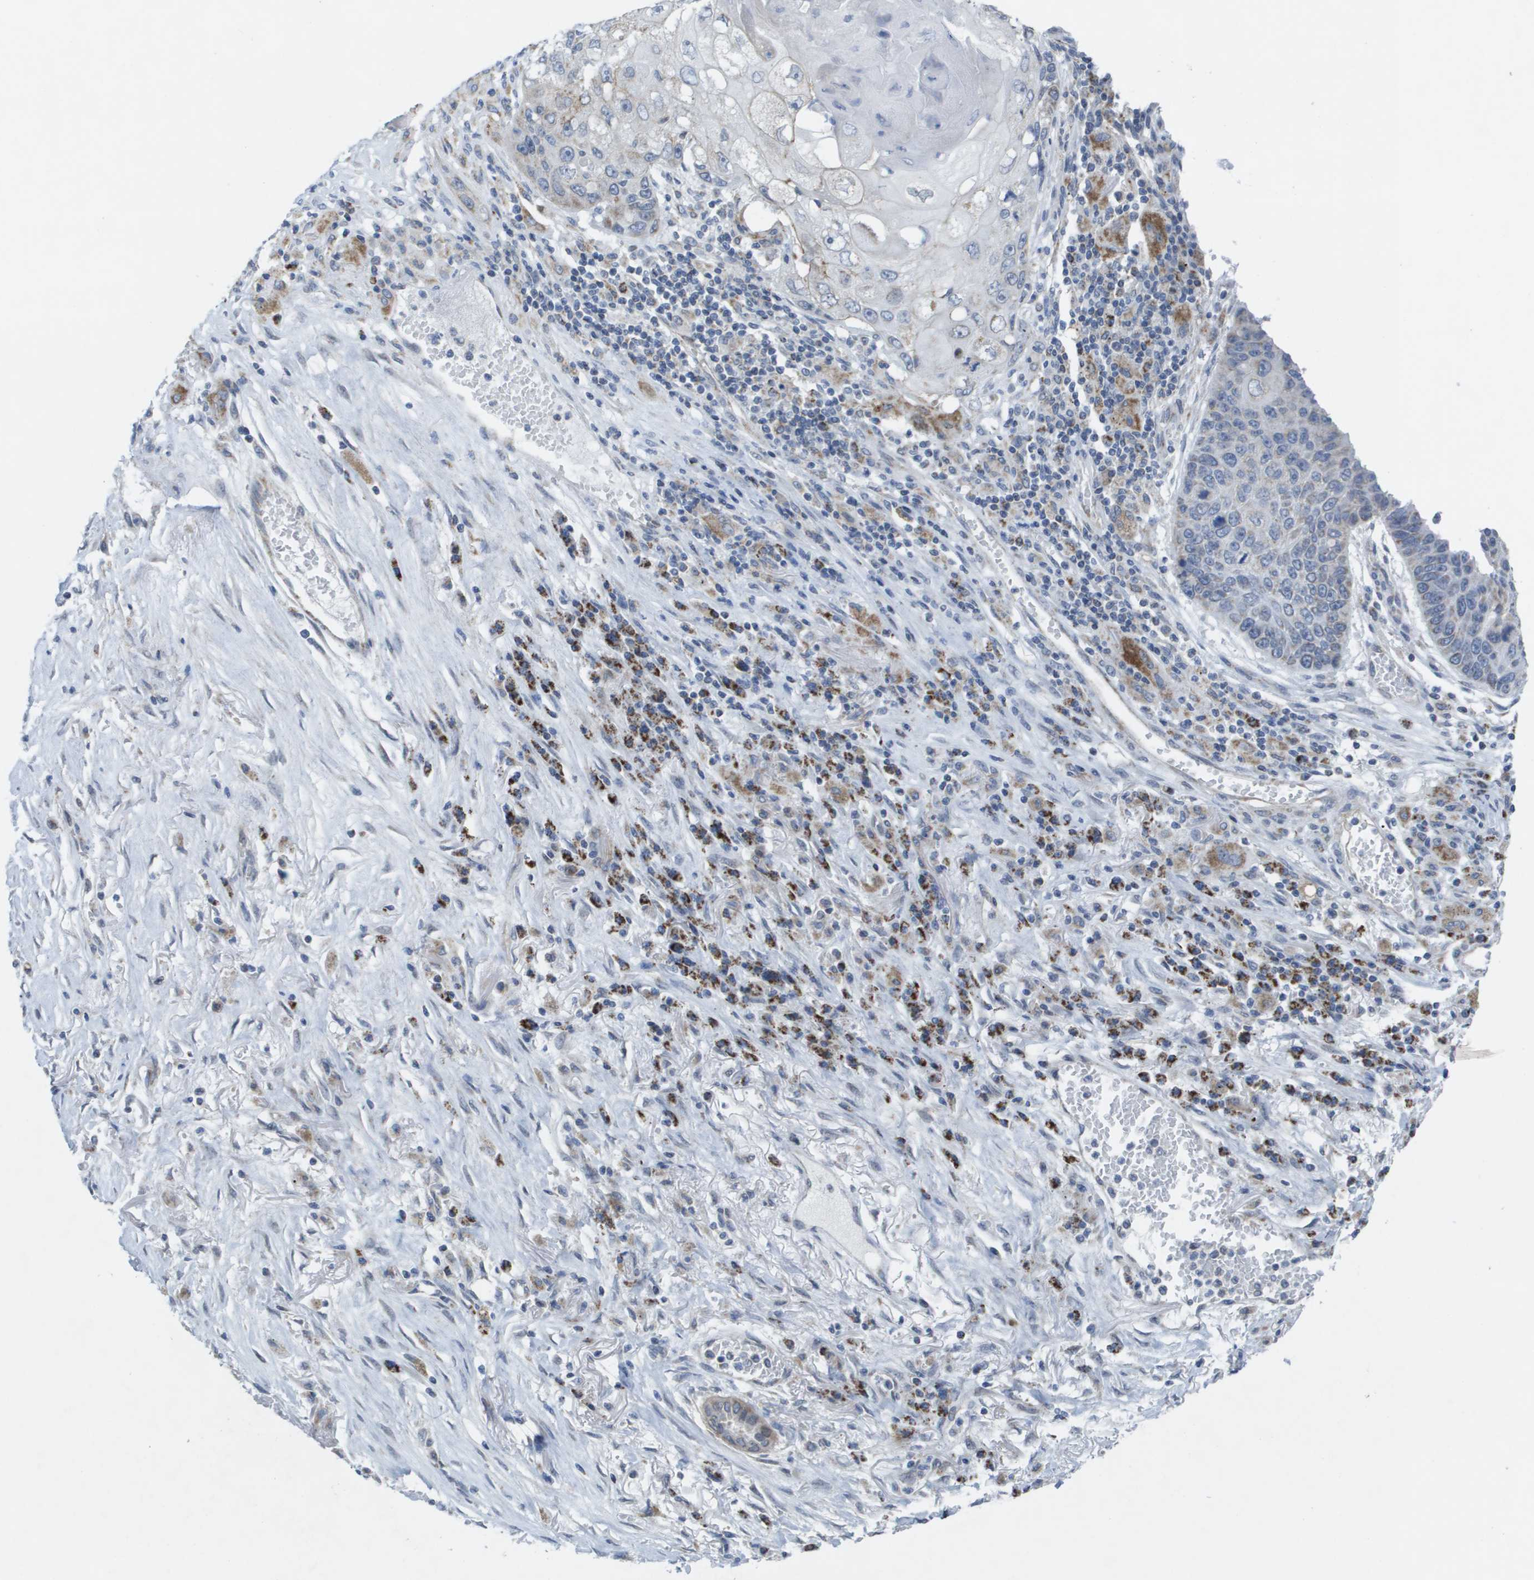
{"staining": {"intensity": "negative", "quantity": "none", "location": "none"}, "tissue": "lung cancer", "cell_type": "Tumor cells", "image_type": "cancer", "snomed": [{"axis": "morphology", "description": "Squamous cell carcinoma, NOS"}, {"axis": "topography", "description": "Lung"}], "caption": "Immunohistochemical staining of human lung cancer shows no significant staining in tumor cells.", "gene": "TMEM223", "patient": {"sex": "male", "age": 61}}